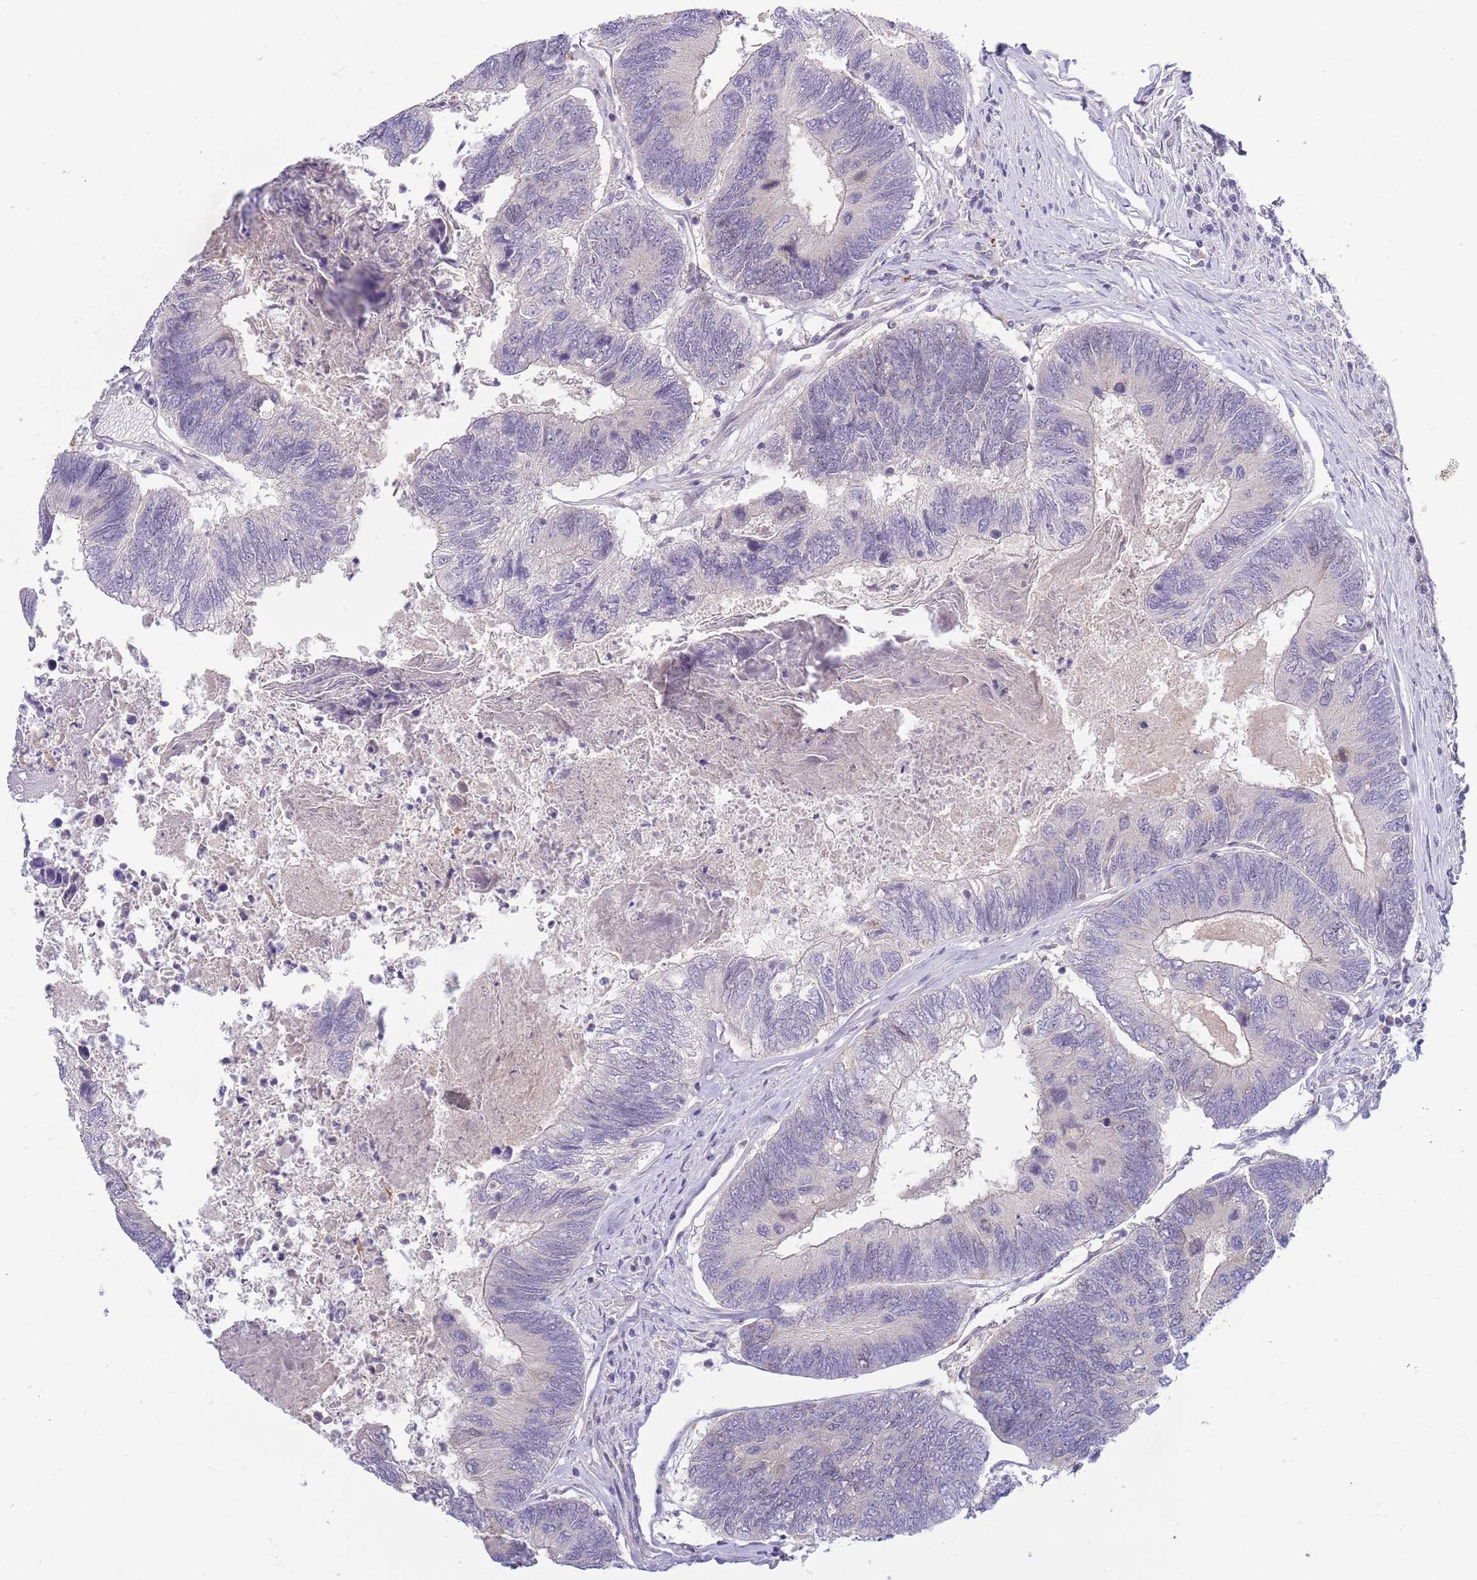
{"staining": {"intensity": "negative", "quantity": "none", "location": "none"}, "tissue": "colorectal cancer", "cell_type": "Tumor cells", "image_type": "cancer", "snomed": [{"axis": "morphology", "description": "Adenocarcinoma, NOS"}, {"axis": "topography", "description": "Colon"}], "caption": "Protein analysis of colorectal adenocarcinoma shows no significant positivity in tumor cells. Nuclei are stained in blue.", "gene": "PIMREG", "patient": {"sex": "female", "age": 67}}